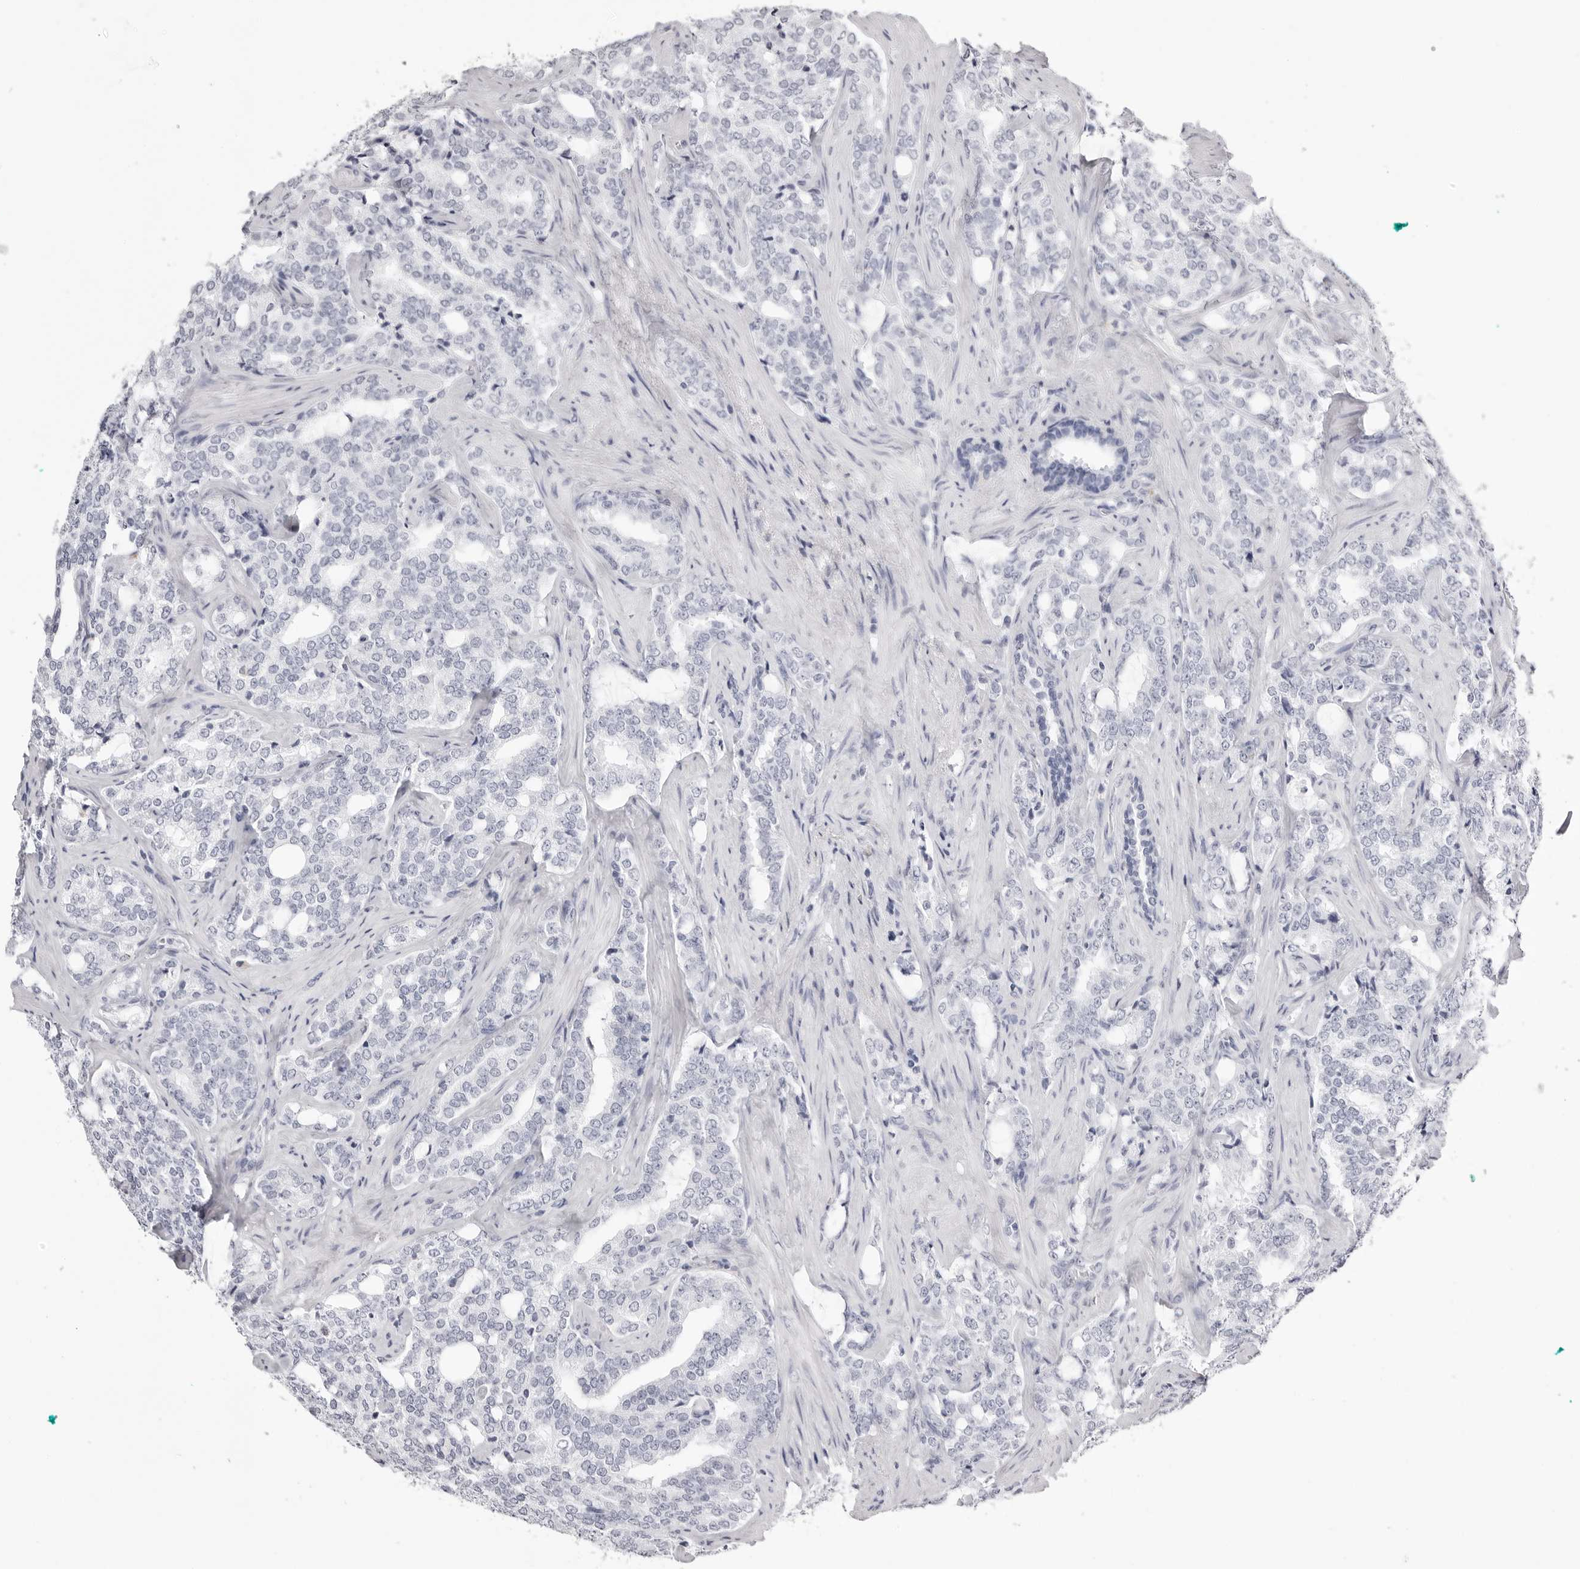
{"staining": {"intensity": "negative", "quantity": "none", "location": "none"}, "tissue": "prostate cancer", "cell_type": "Tumor cells", "image_type": "cancer", "snomed": [{"axis": "morphology", "description": "Adenocarcinoma, High grade"}, {"axis": "topography", "description": "Prostate"}], "caption": "Immunohistochemistry photomicrograph of neoplastic tissue: prostate cancer stained with DAB shows no significant protein staining in tumor cells.", "gene": "RHO", "patient": {"sex": "male", "age": 64}}